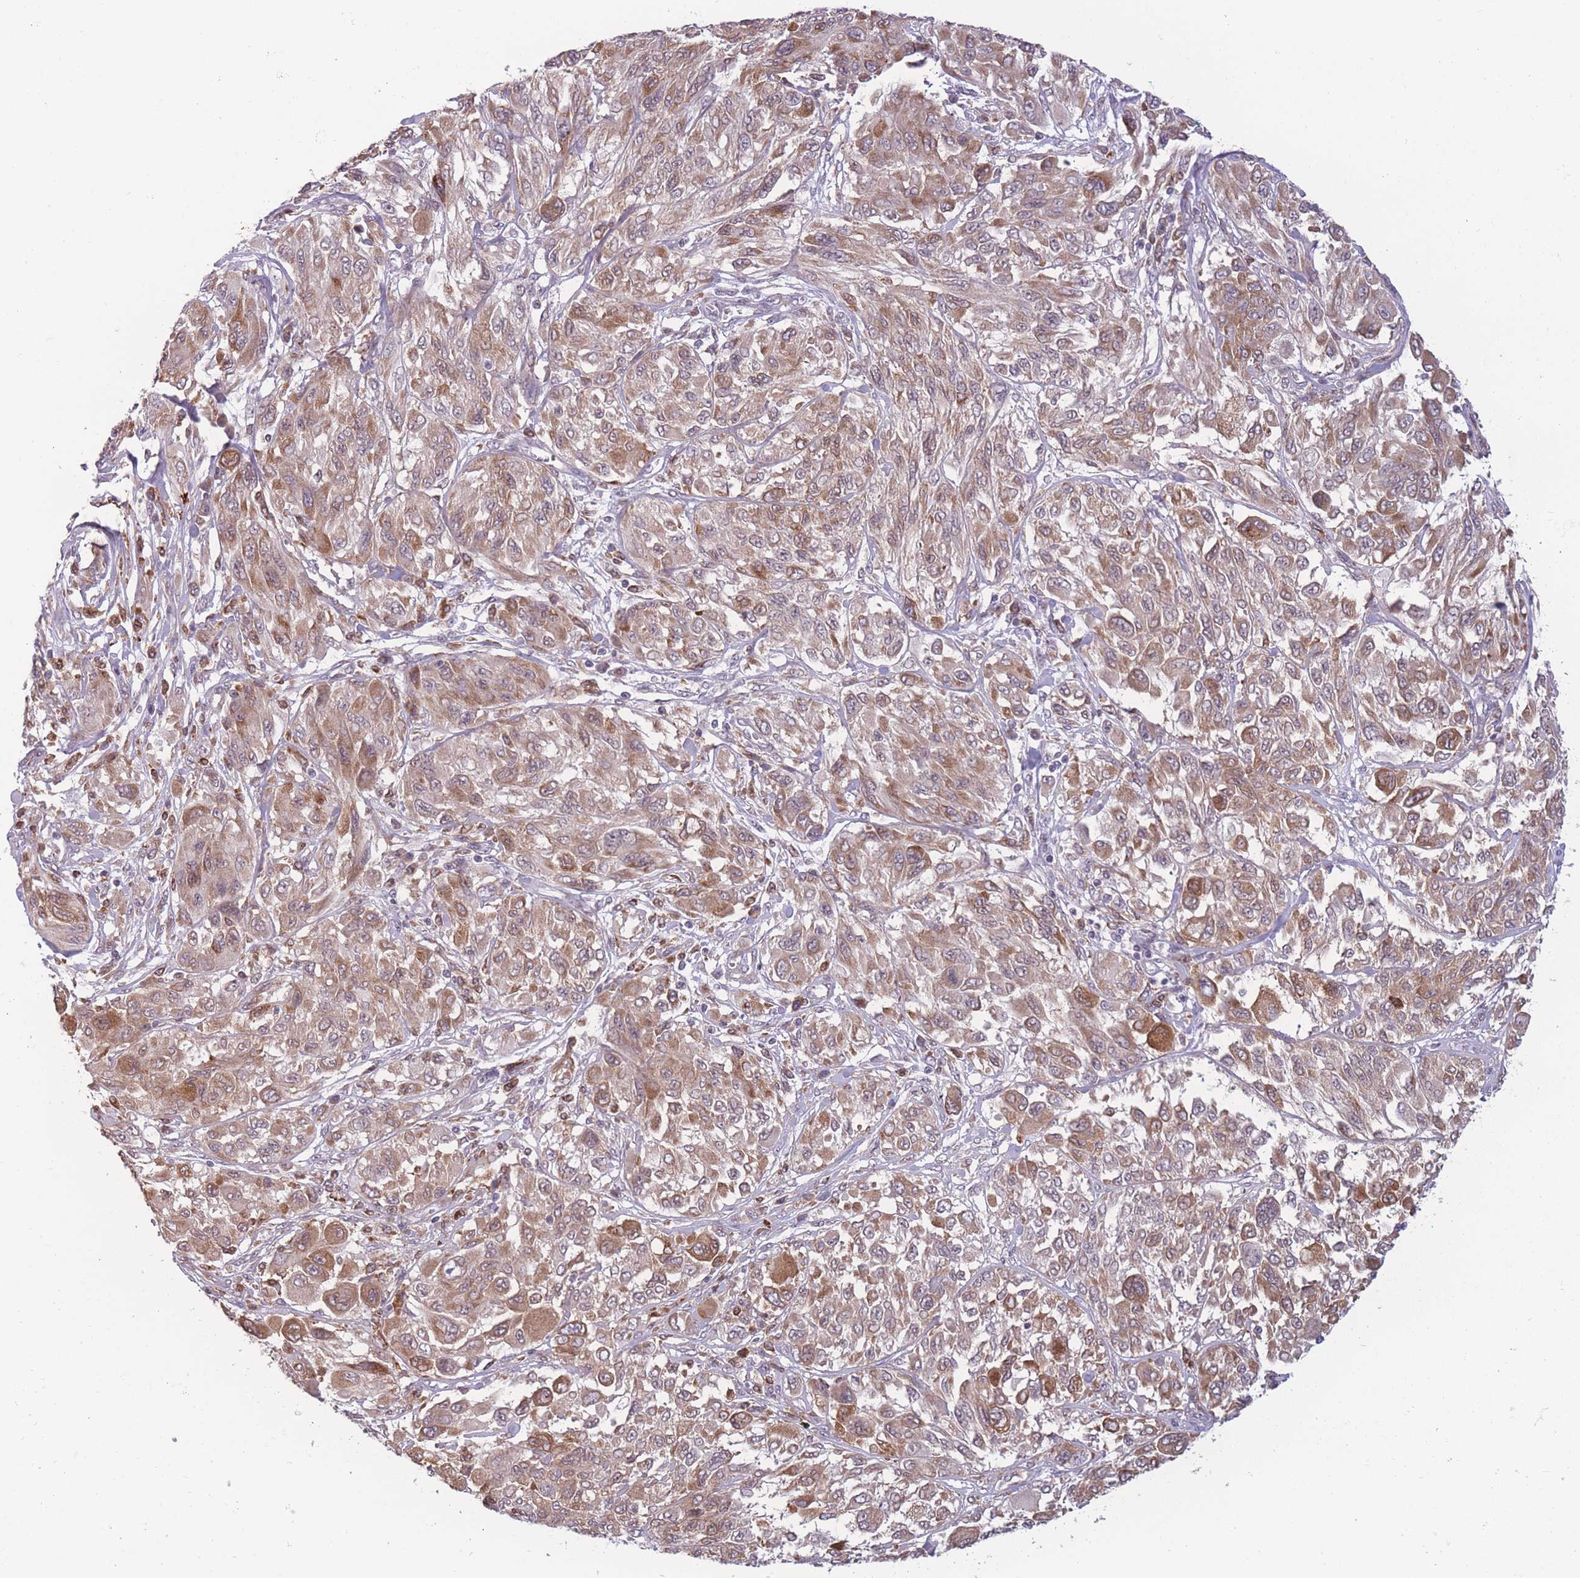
{"staining": {"intensity": "moderate", "quantity": ">75%", "location": "cytoplasmic/membranous"}, "tissue": "melanoma", "cell_type": "Tumor cells", "image_type": "cancer", "snomed": [{"axis": "morphology", "description": "Malignant melanoma, NOS"}, {"axis": "topography", "description": "Skin"}], "caption": "Immunohistochemical staining of human melanoma demonstrates medium levels of moderate cytoplasmic/membranous positivity in about >75% of tumor cells. (Brightfield microscopy of DAB IHC at high magnification).", "gene": "TMEM121", "patient": {"sex": "female", "age": 91}}